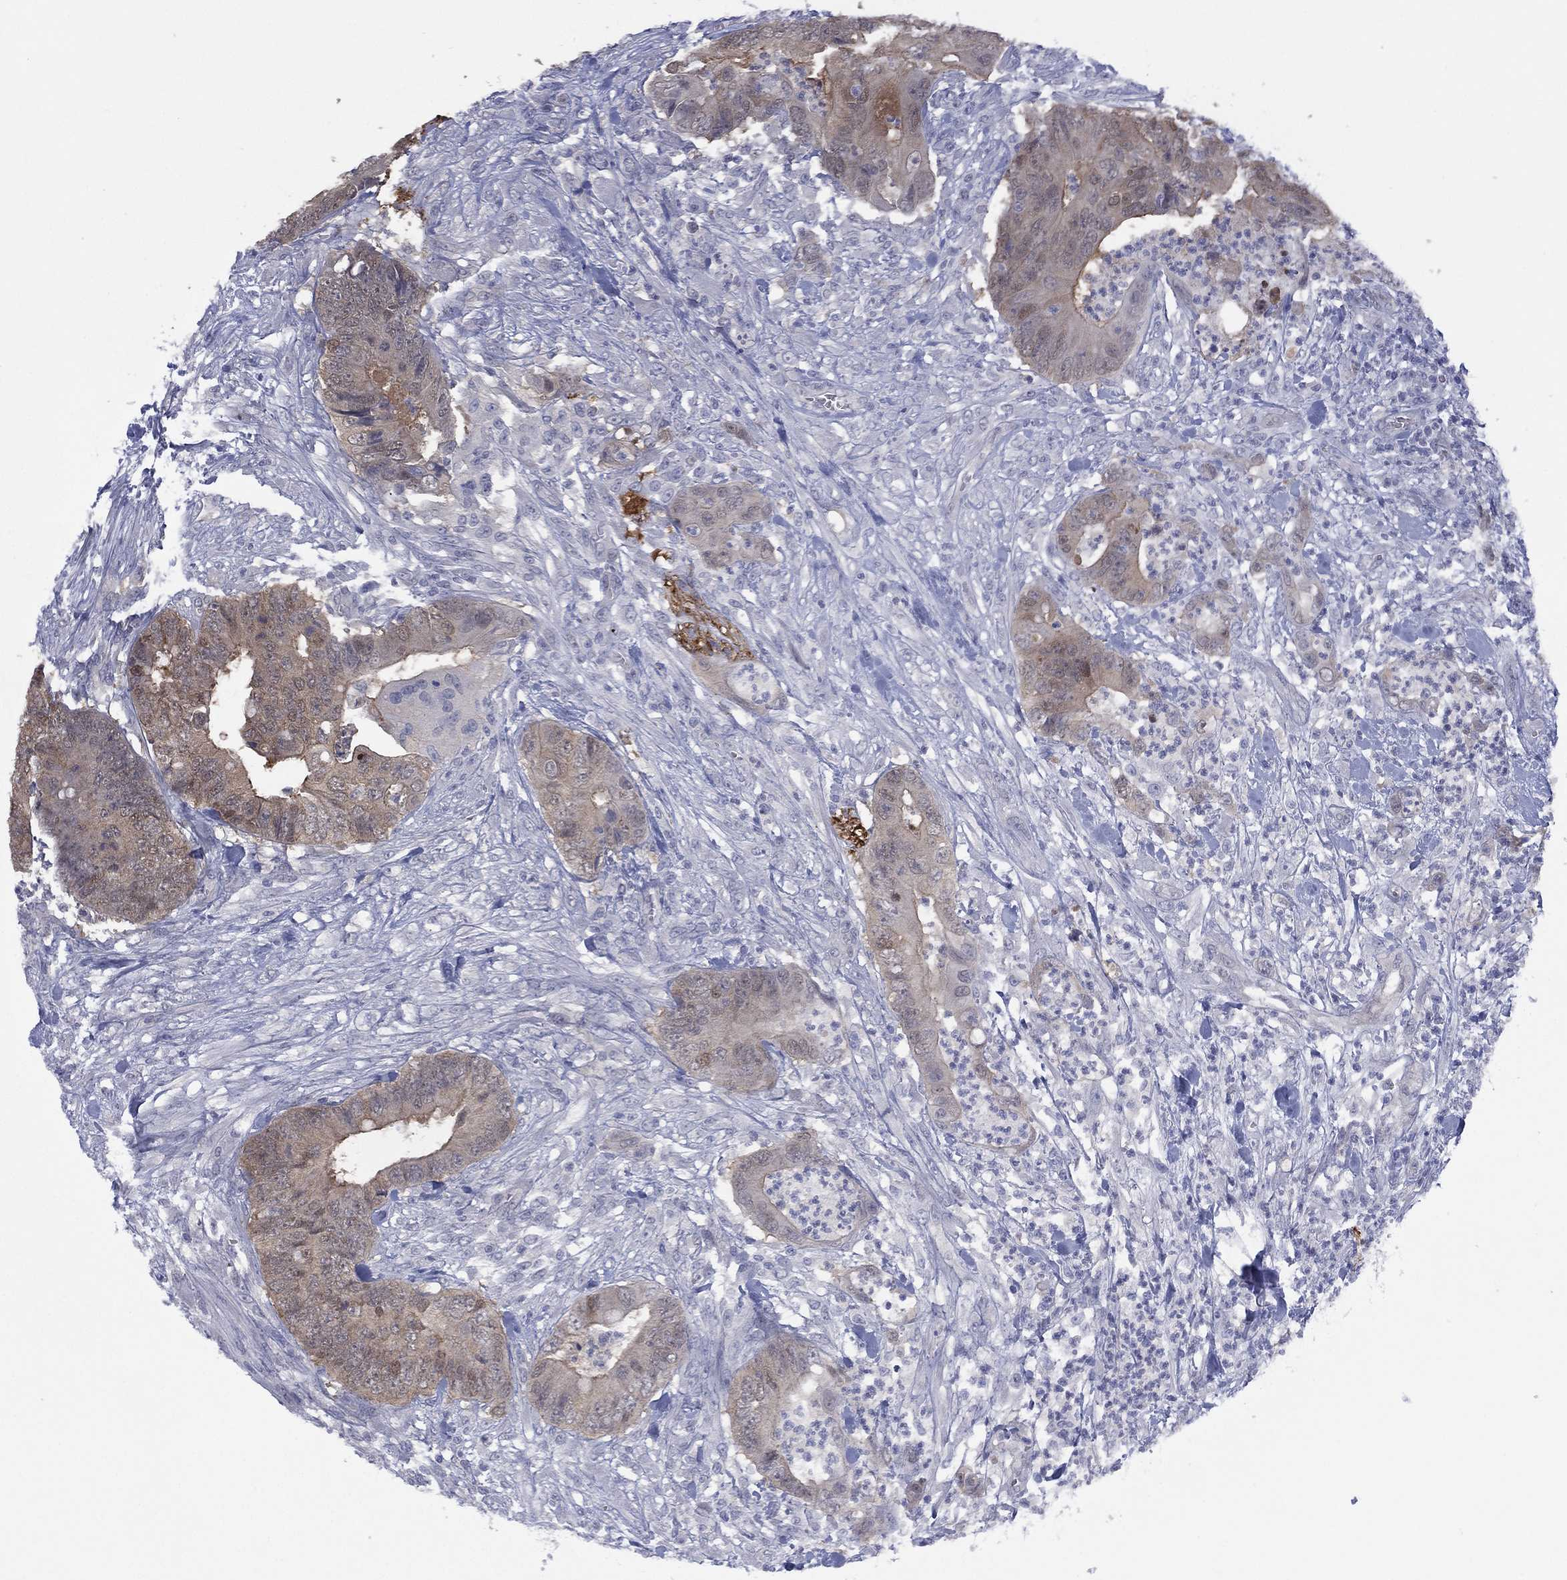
{"staining": {"intensity": "moderate", "quantity": "<25%", "location": "cytoplasmic/membranous,nuclear"}, "tissue": "colorectal cancer", "cell_type": "Tumor cells", "image_type": "cancer", "snomed": [{"axis": "morphology", "description": "Adenocarcinoma, NOS"}, {"axis": "topography", "description": "Colon"}], "caption": "This is an image of IHC staining of colorectal cancer, which shows moderate expression in the cytoplasmic/membranous and nuclear of tumor cells.", "gene": "DDAH1", "patient": {"sex": "male", "age": 84}}